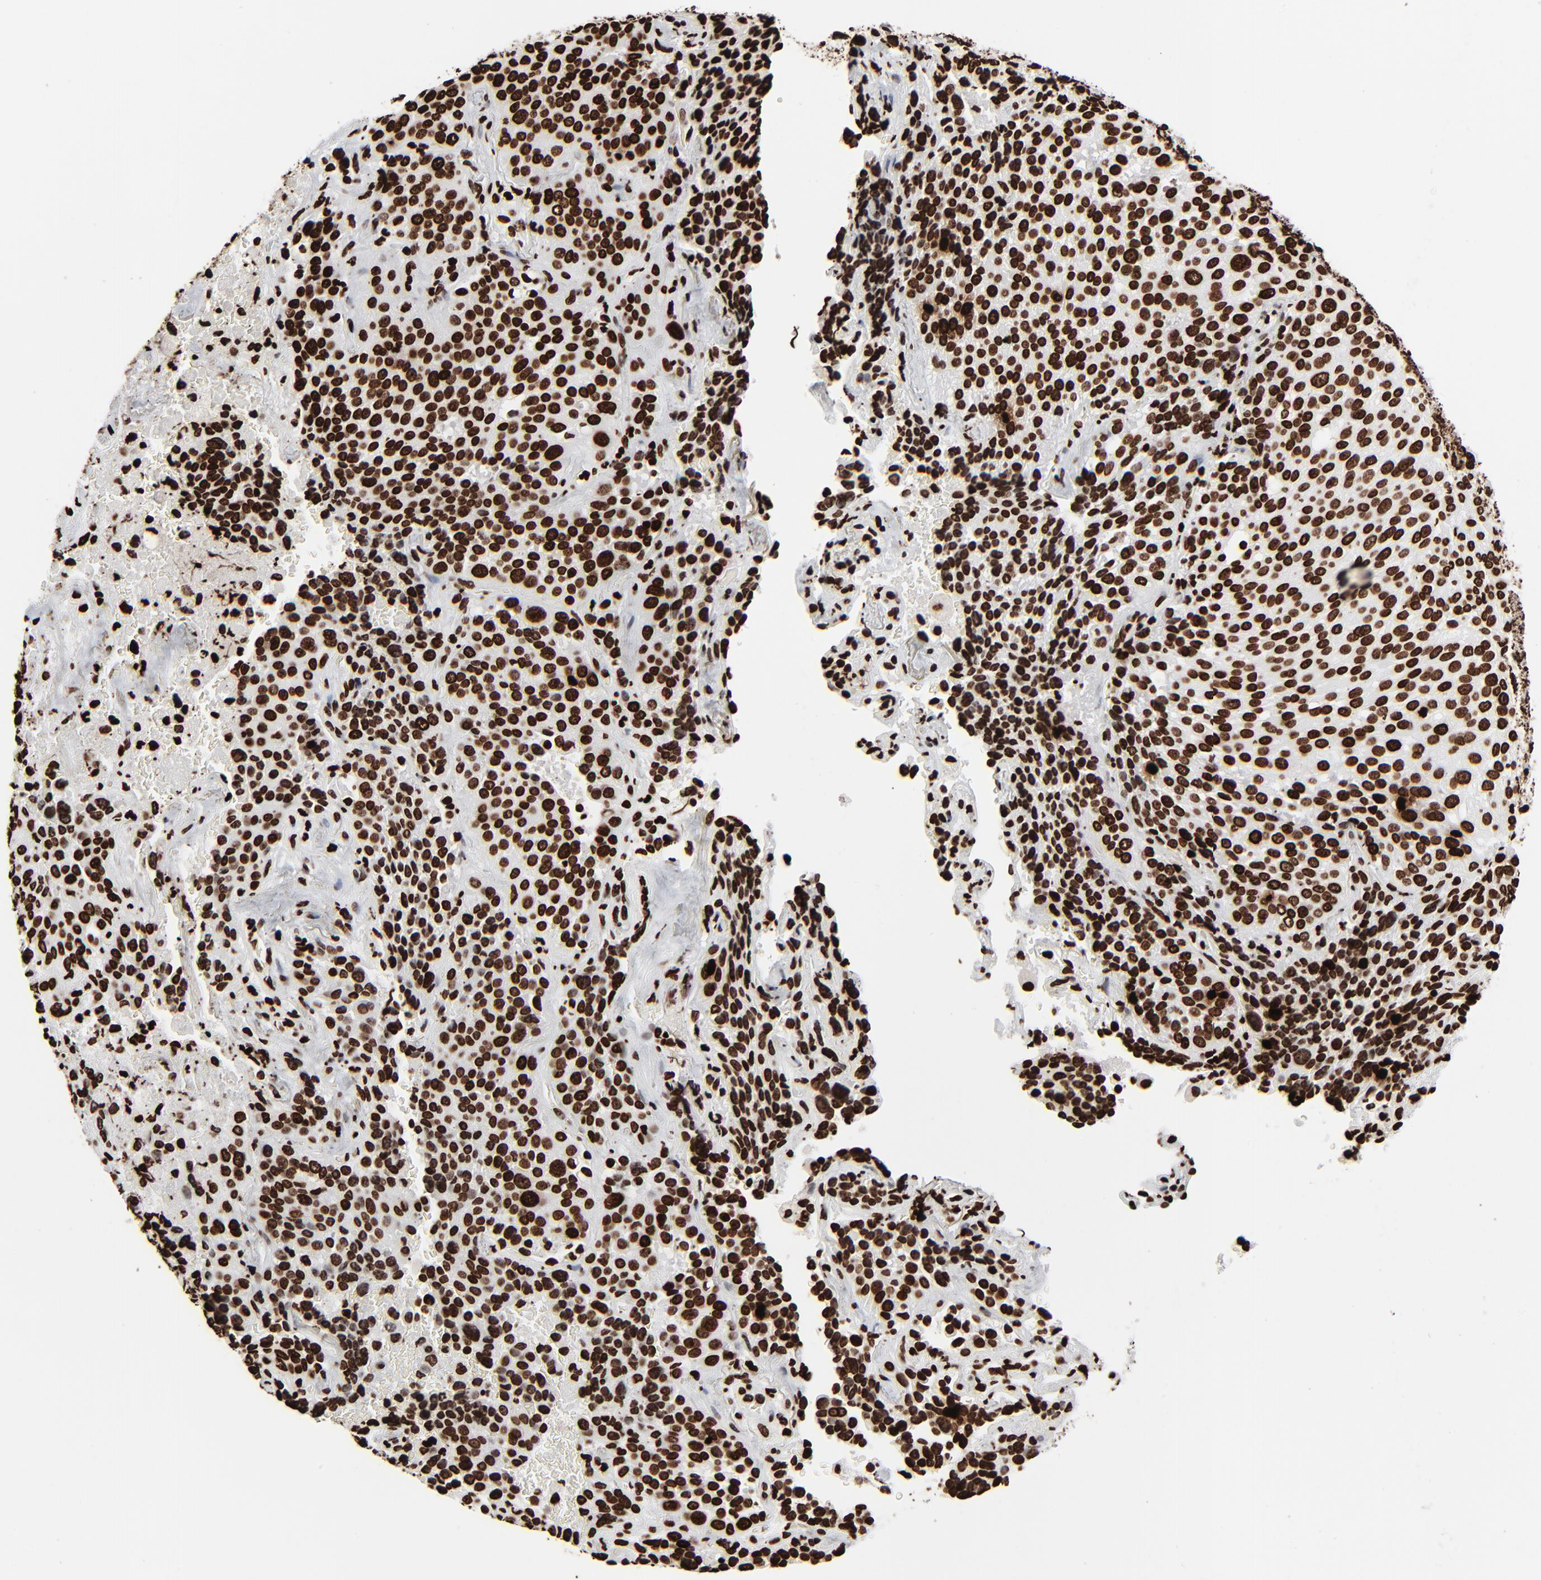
{"staining": {"intensity": "strong", "quantity": ">75%", "location": "nuclear"}, "tissue": "lung cancer", "cell_type": "Tumor cells", "image_type": "cancer", "snomed": [{"axis": "morphology", "description": "Squamous cell carcinoma, NOS"}, {"axis": "topography", "description": "Lung"}], "caption": "There is high levels of strong nuclear positivity in tumor cells of lung squamous cell carcinoma, as demonstrated by immunohistochemical staining (brown color).", "gene": "H3-4", "patient": {"sex": "male", "age": 54}}